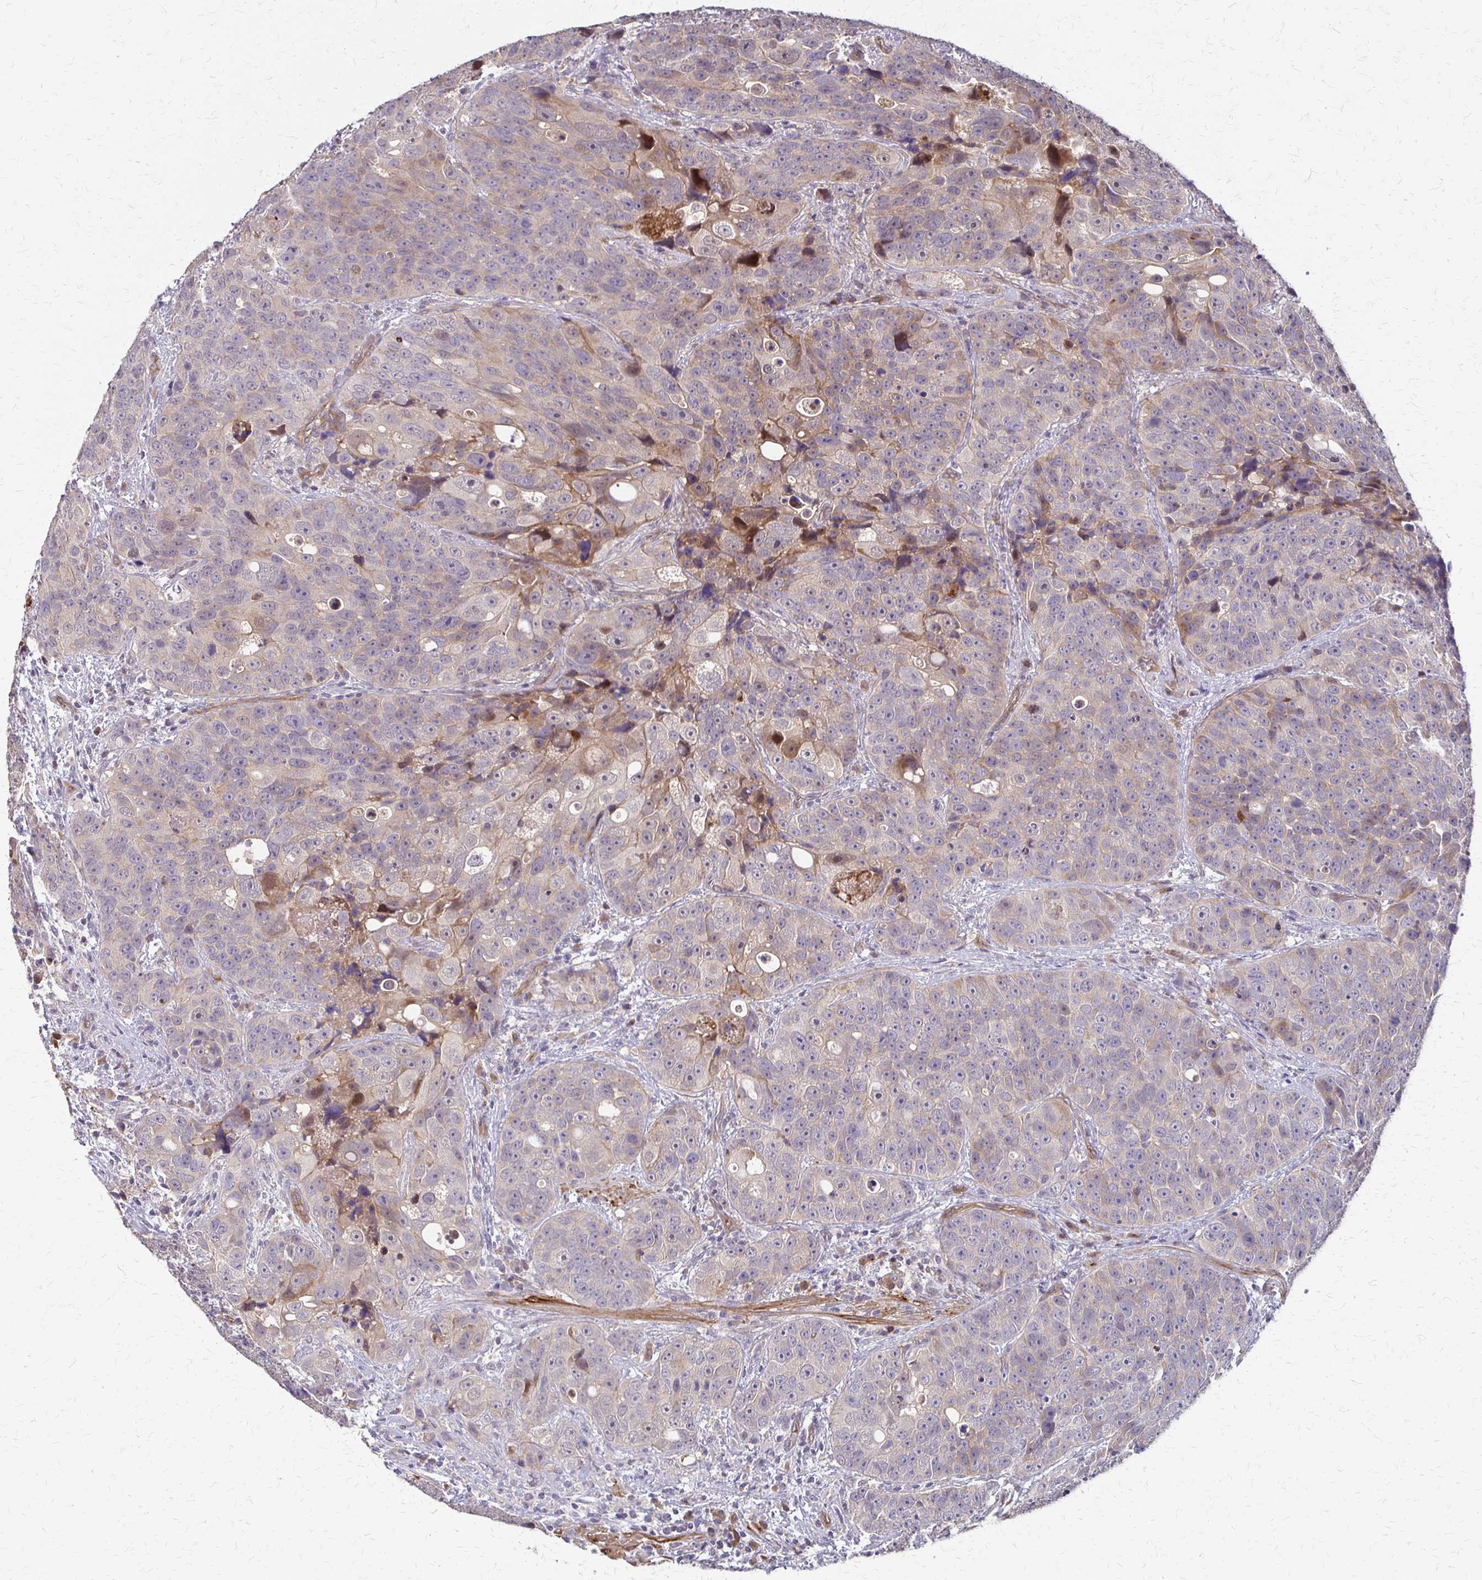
{"staining": {"intensity": "weak", "quantity": "<25%", "location": "cytoplasmic/membranous"}, "tissue": "urothelial cancer", "cell_type": "Tumor cells", "image_type": "cancer", "snomed": [{"axis": "morphology", "description": "Urothelial carcinoma, NOS"}, {"axis": "topography", "description": "Urinary bladder"}], "caption": "High magnification brightfield microscopy of urothelial cancer stained with DAB (brown) and counterstained with hematoxylin (blue): tumor cells show no significant staining. (Stains: DAB IHC with hematoxylin counter stain, Microscopy: brightfield microscopy at high magnification).", "gene": "CFL2", "patient": {"sex": "male", "age": 52}}